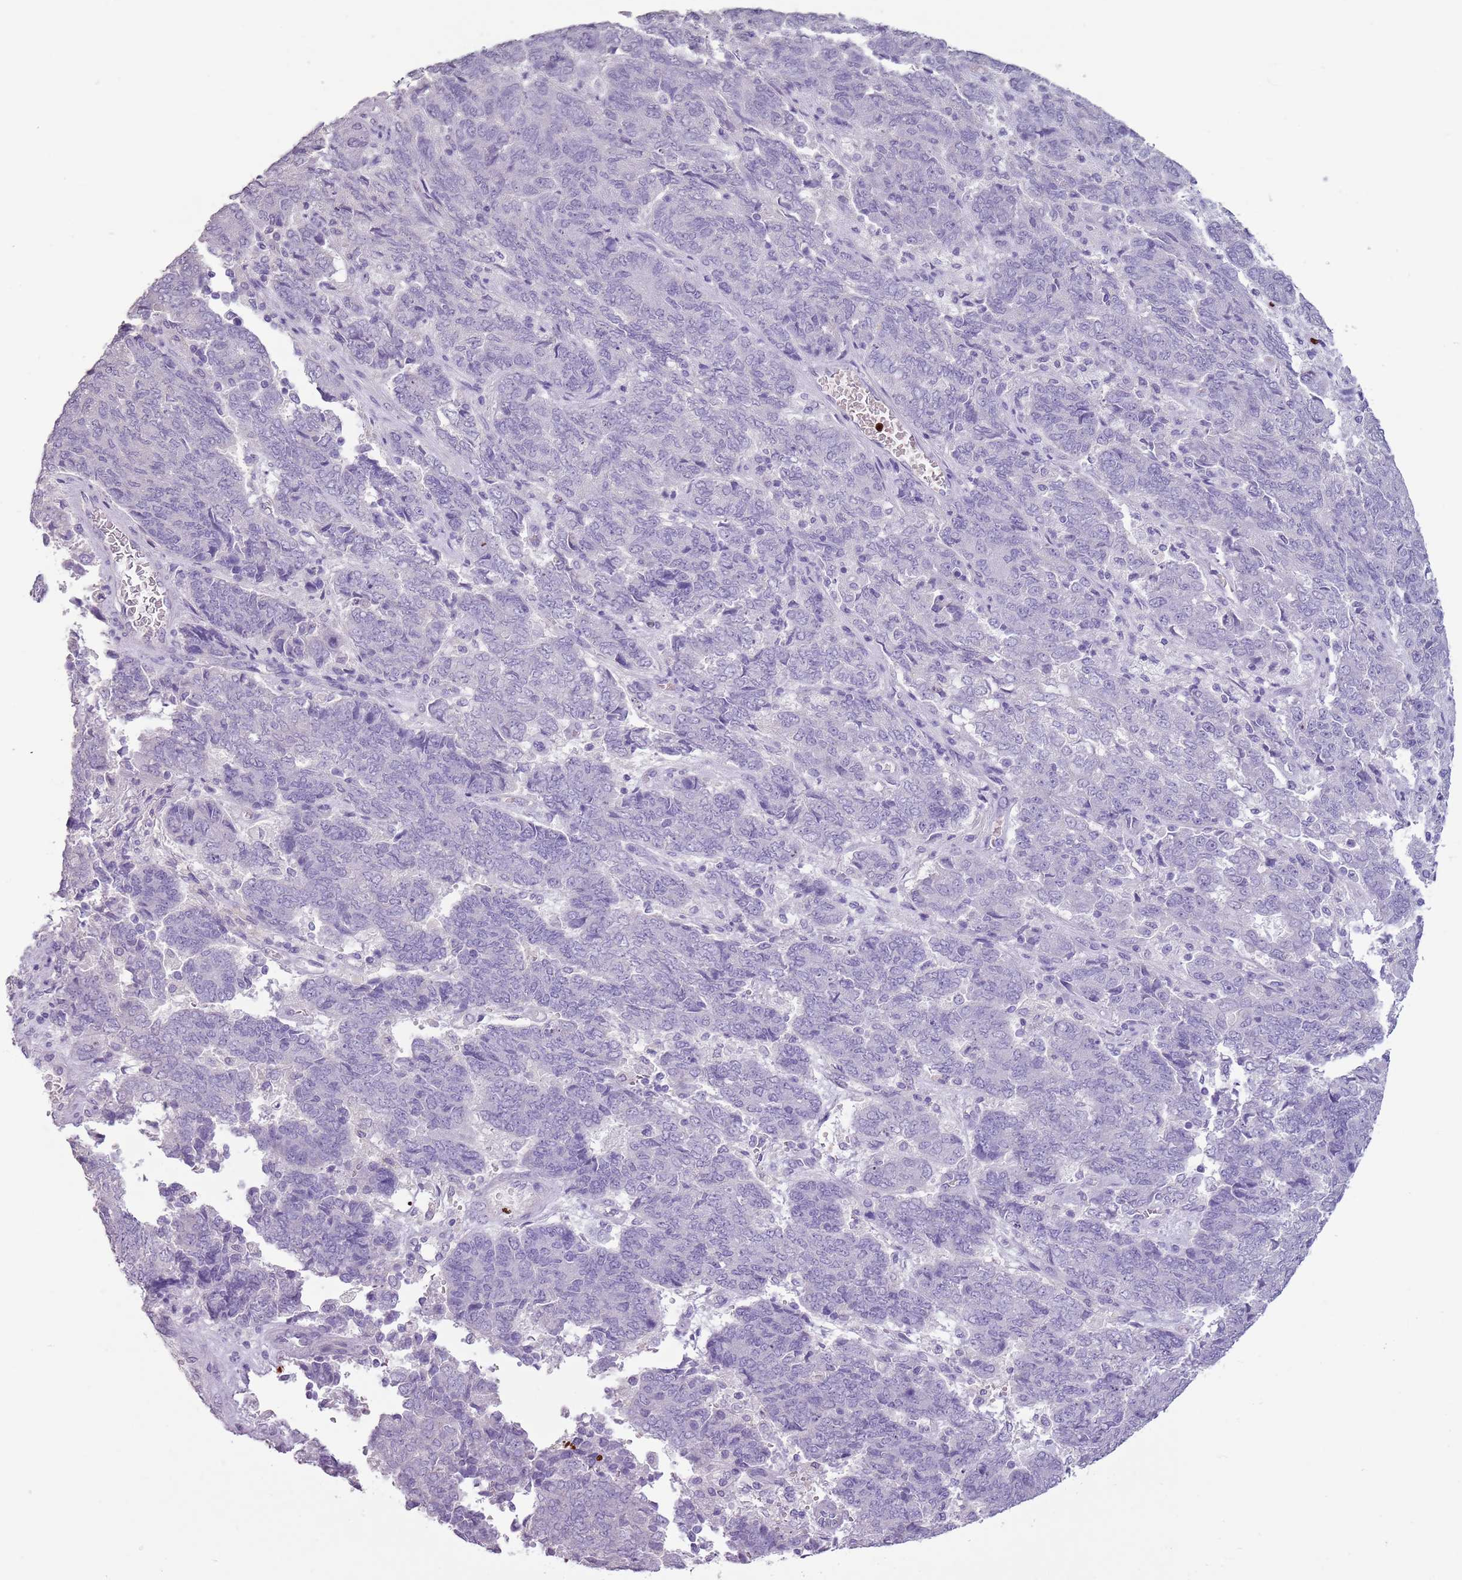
{"staining": {"intensity": "negative", "quantity": "none", "location": "none"}, "tissue": "endometrial cancer", "cell_type": "Tumor cells", "image_type": "cancer", "snomed": [{"axis": "morphology", "description": "Adenocarcinoma, NOS"}, {"axis": "topography", "description": "Endometrium"}], "caption": "Protein analysis of endometrial cancer reveals no significant expression in tumor cells.", "gene": "CELF6", "patient": {"sex": "female", "age": 80}}